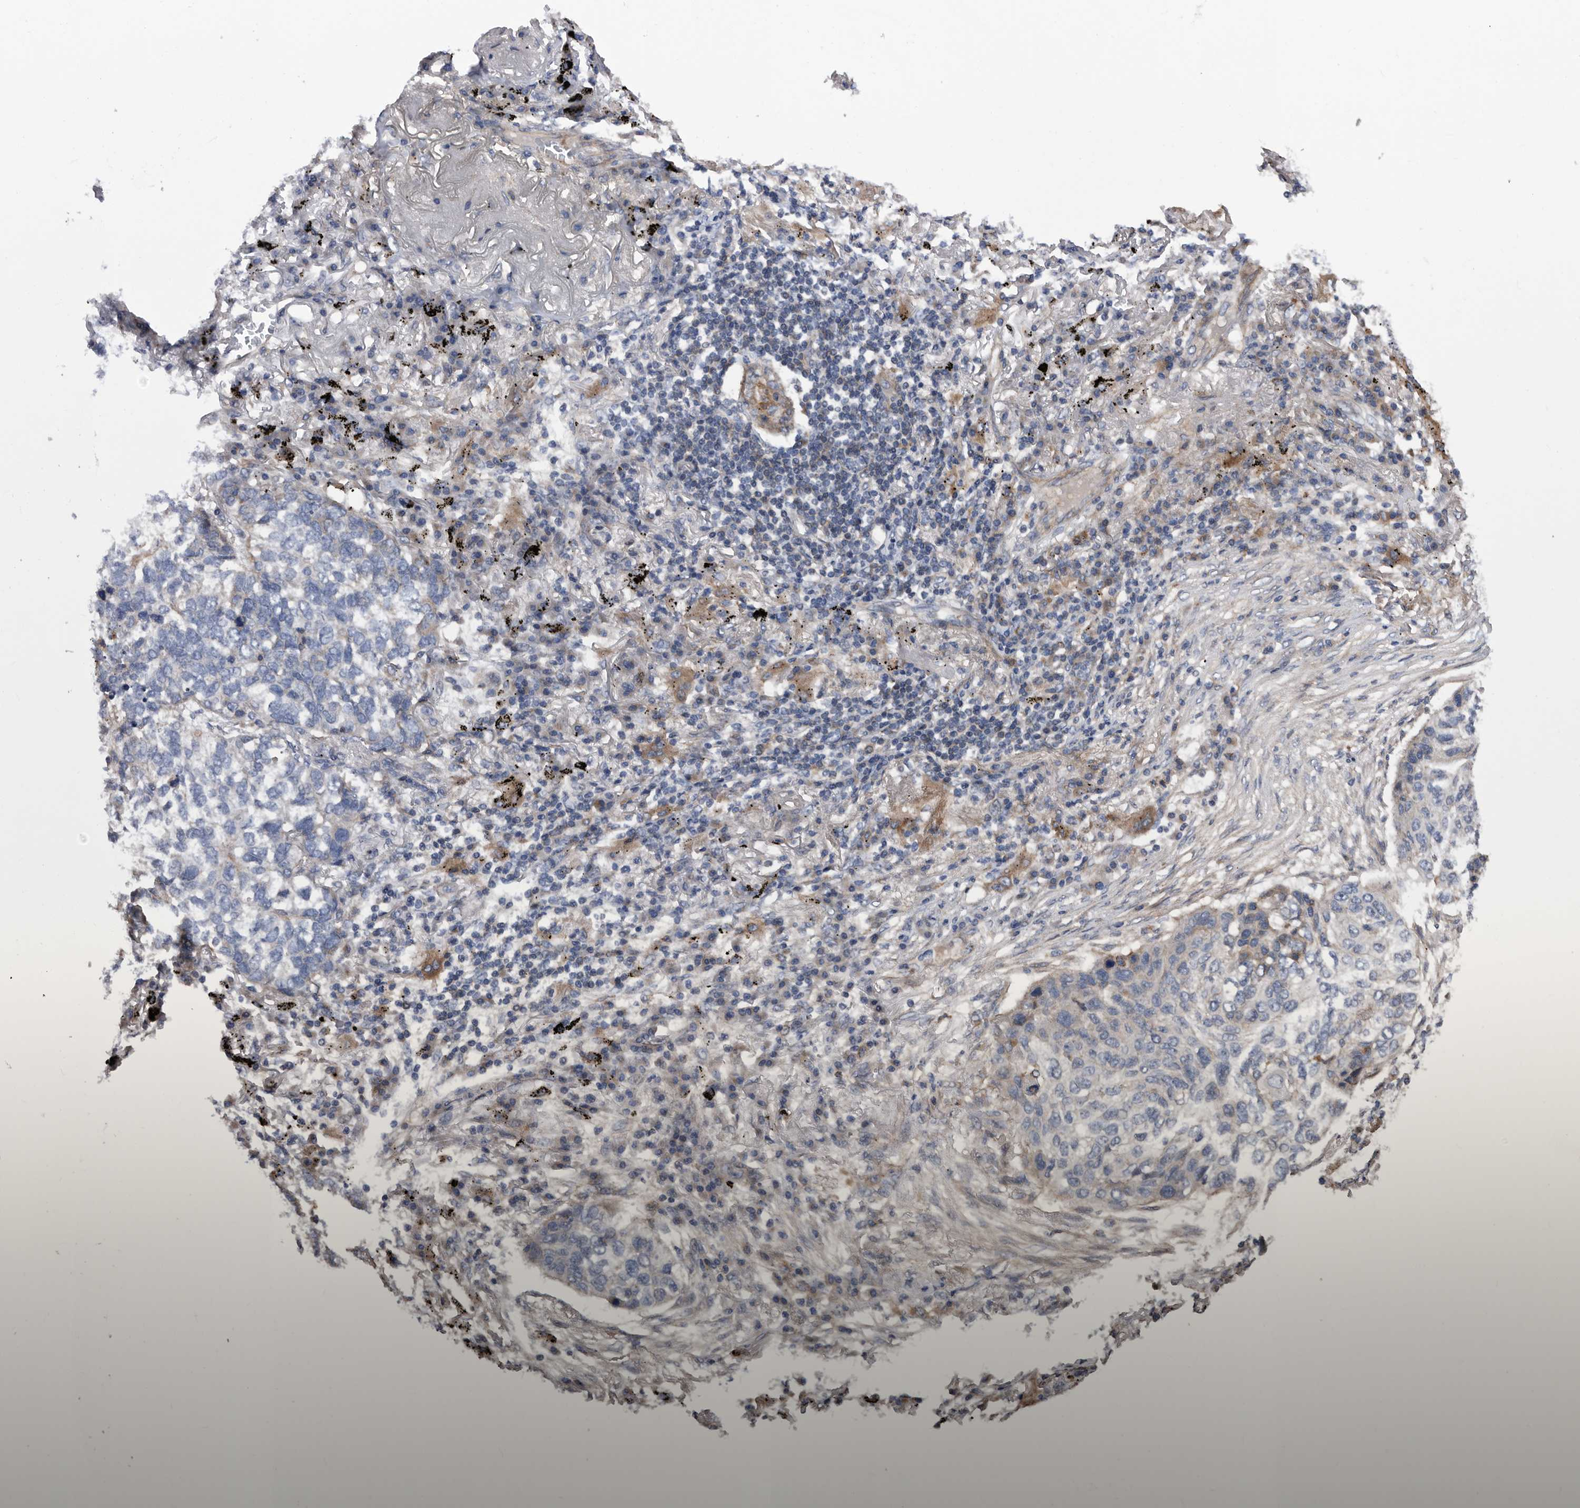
{"staining": {"intensity": "negative", "quantity": "none", "location": "none"}, "tissue": "lung cancer", "cell_type": "Tumor cells", "image_type": "cancer", "snomed": [{"axis": "morphology", "description": "Squamous cell carcinoma, NOS"}, {"axis": "topography", "description": "Lung"}], "caption": "Immunohistochemistry (IHC) micrograph of neoplastic tissue: lung cancer stained with DAB (3,3'-diaminobenzidine) demonstrates no significant protein staining in tumor cells.", "gene": "BAIAP3", "patient": {"sex": "female", "age": 63}}